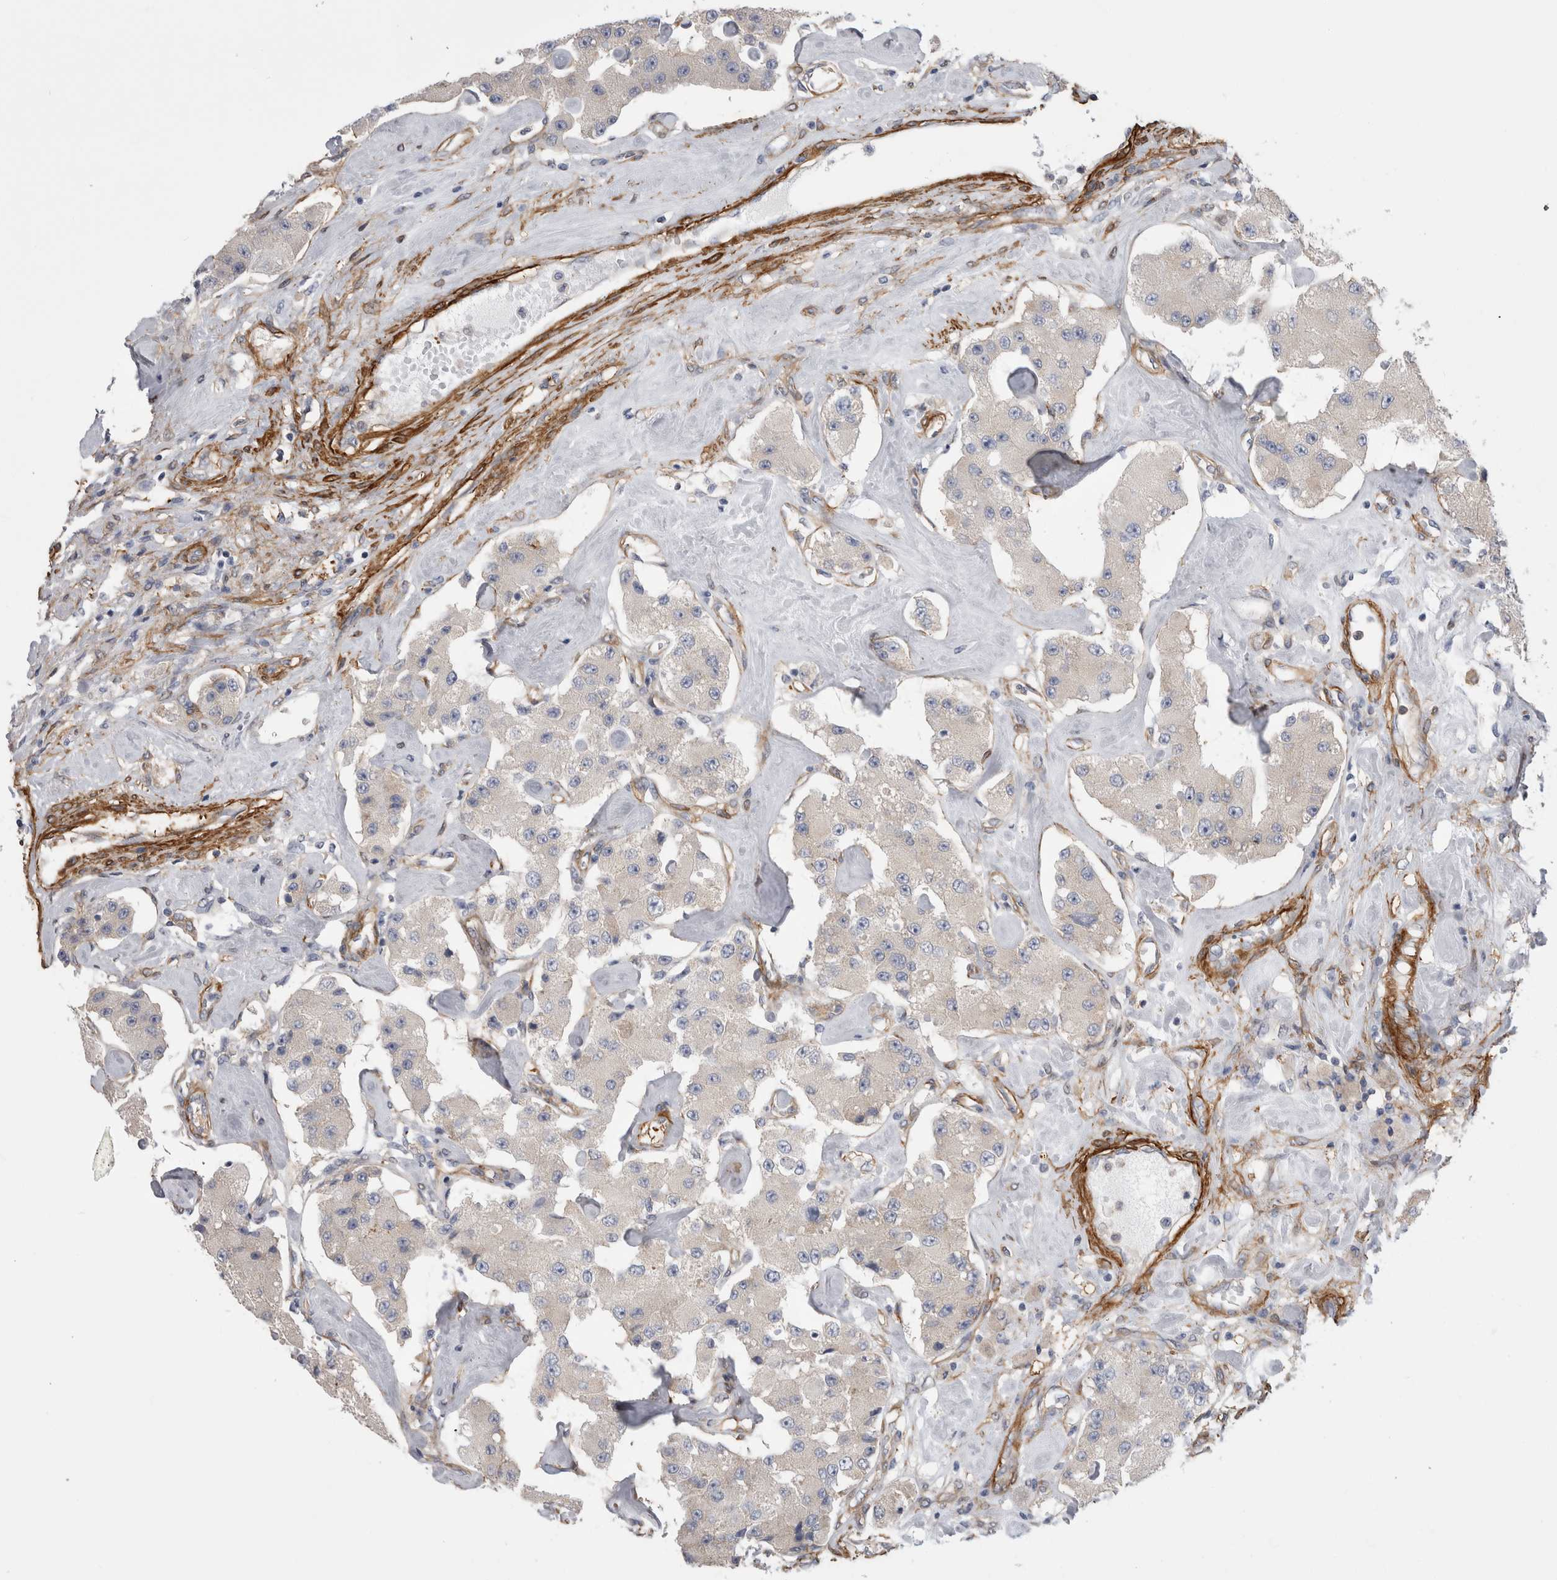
{"staining": {"intensity": "negative", "quantity": "none", "location": "none"}, "tissue": "carcinoid", "cell_type": "Tumor cells", "image_type": "cancer", "snomed": [{"axis": "morphology", "description": "Carcinoid, malignant, NOS"}, {"axis": "topography", "description": "Pancreas"}], "caption": "The photomicrograph demonstrates no staining of tumor cells in carcinoid.", "gene": "EPRS1", "patient": {"sex": "male", "age": 41}}